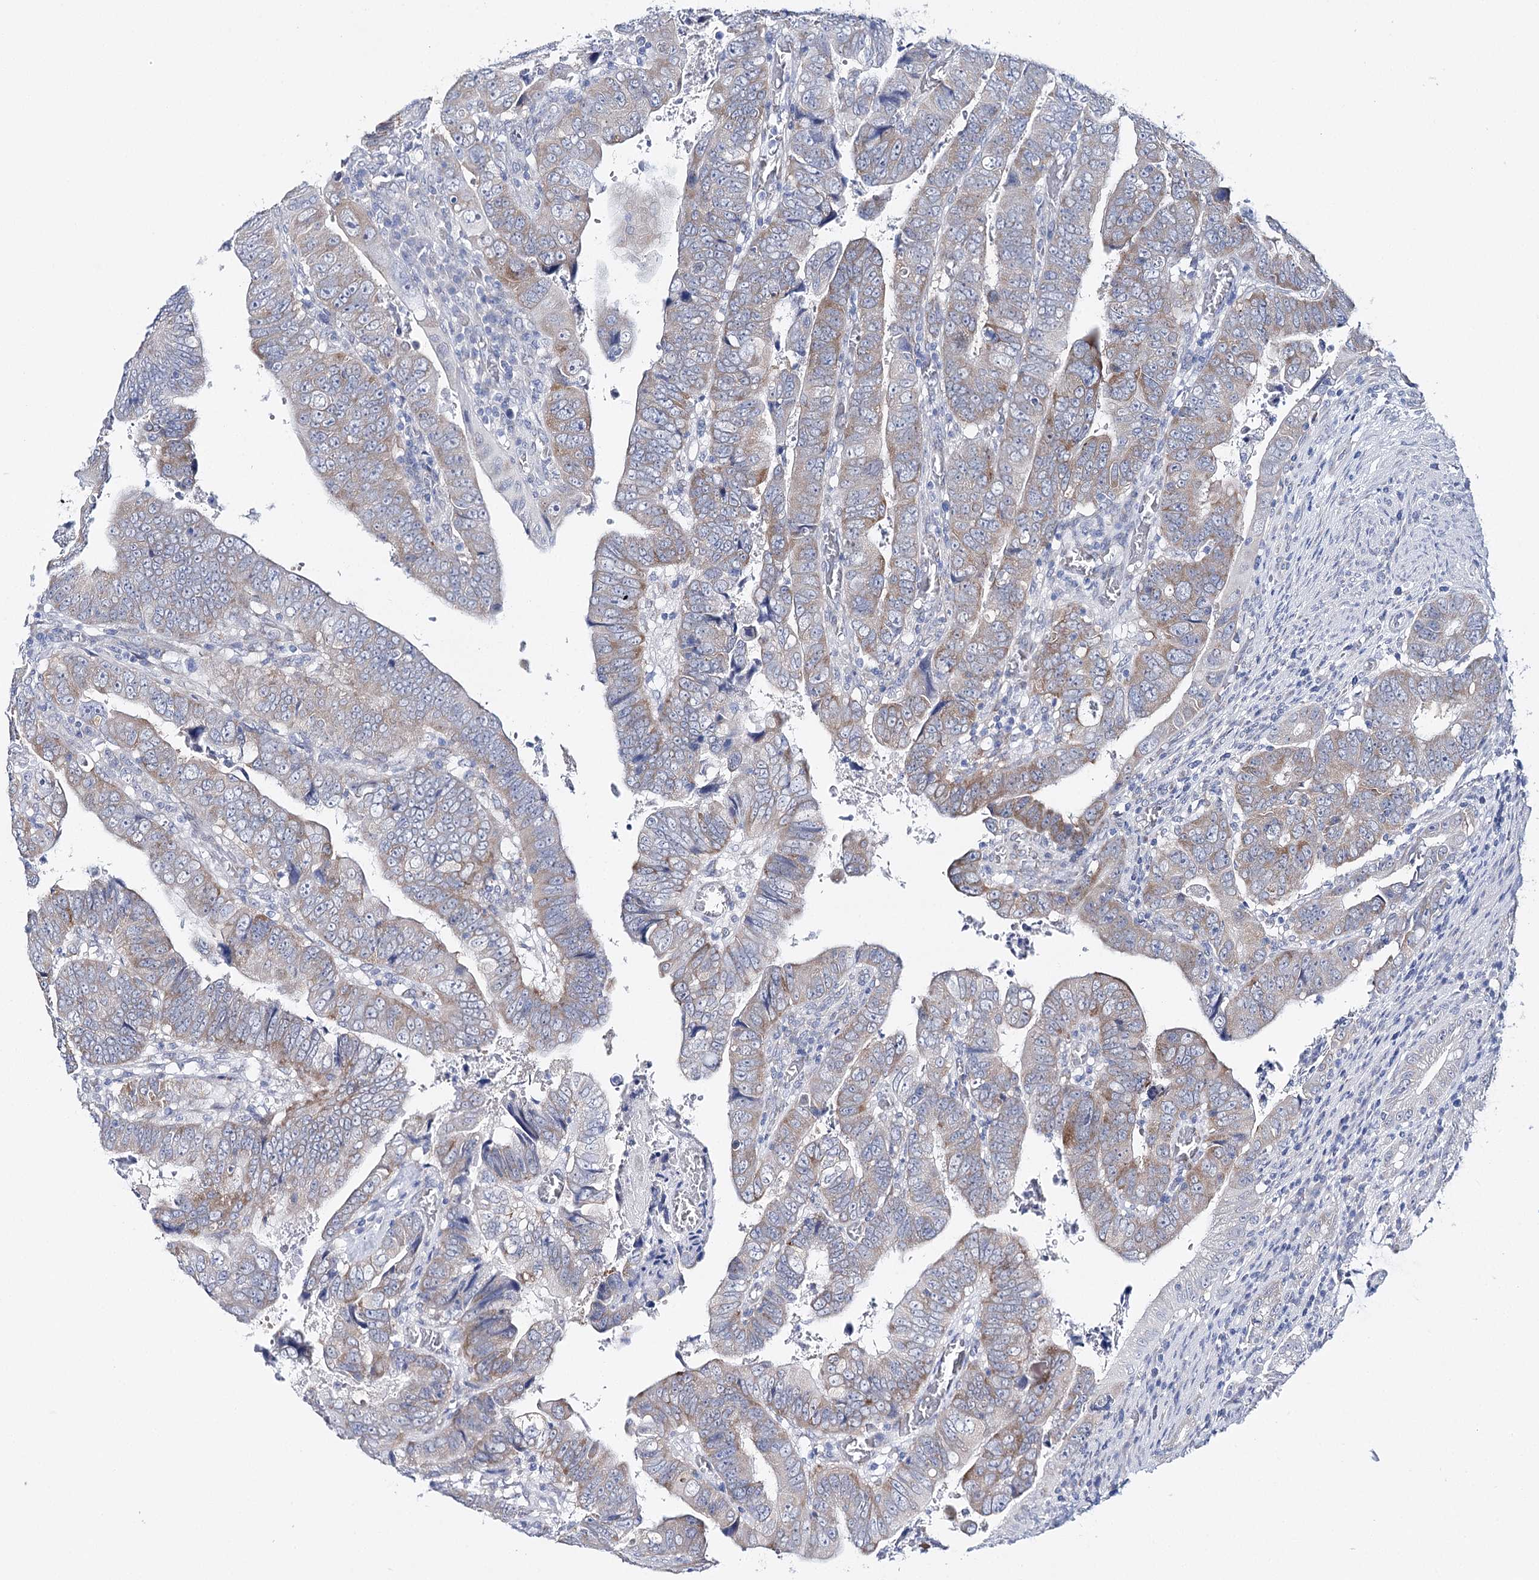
{"staining": {"intensity": "weak", "quantity": "25%-75%", "location": "cytoplasmic/membranous"}, "tissue": "colorectal cancer", "cell_type": "Tumor cells", "image_type": "cancer", "snomed": [{"axis": "morphology", "description": "Normal tissue, NOS"}, {"axis": "morphology", "description": "Adenocarcinoma, NOS"}, {"axis": "topography", "description": "Rectum"}], "caption": "A high-resolution photomicrograph shows IHC staining of colorectal cancer (adenocarcinoma), which exhibits weak cytoplasmic/membranous positivity in about 25%-75% of tumor cells. (DAB = brown stain, brightfield microscopy at high magnification).", "gene": "CSN3", "patient": {"sex": "female", "age": 65}}